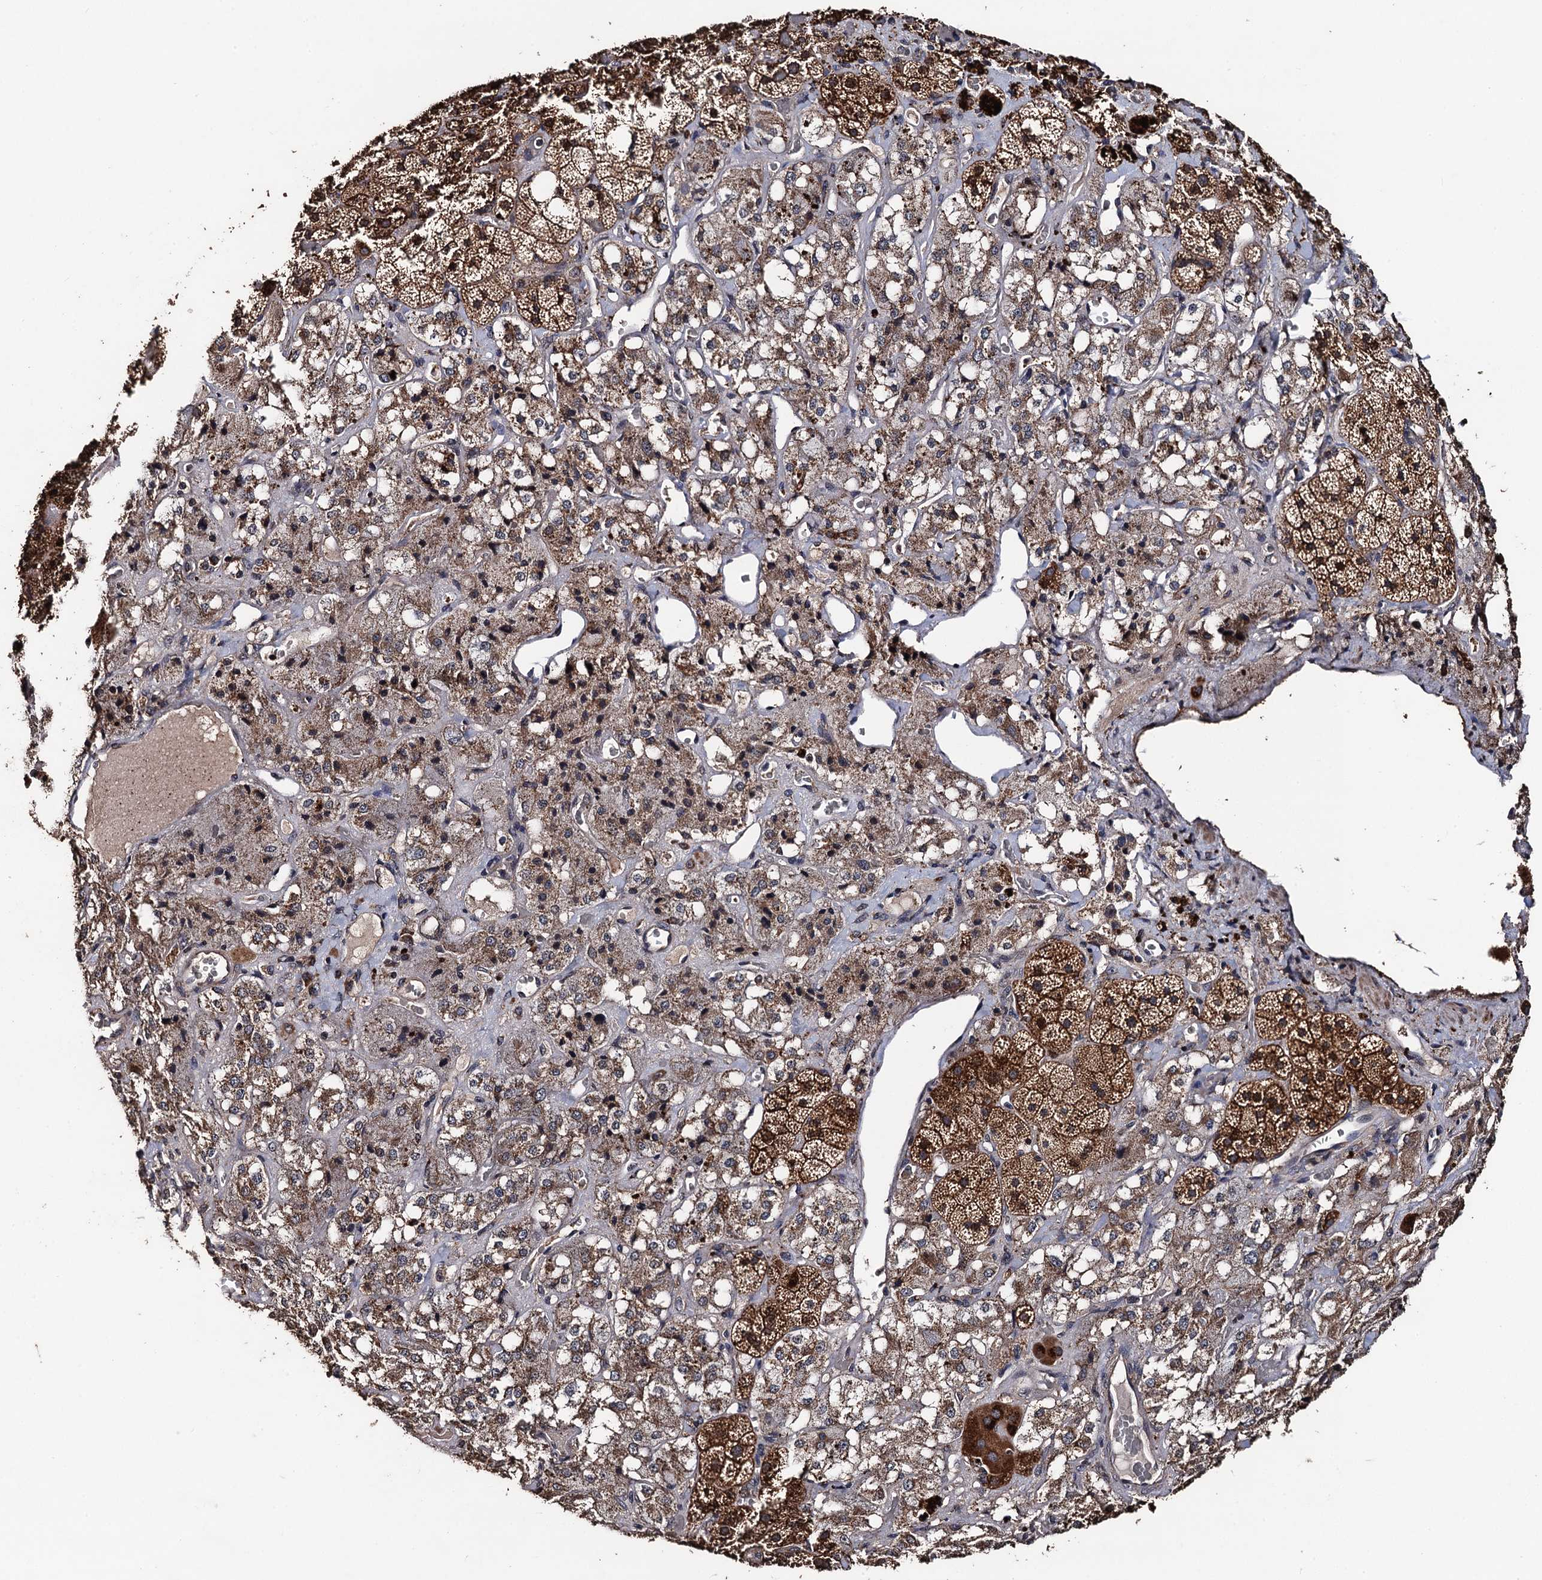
{"staining": {"intensity": "strong", "quantity": ">75%", "location": "cytoplasmic/membranous"}, "tissue": "adrenal gland", "cell_type": "Glandular cells", "image_type": "normal", "snomed": [{"axis": "morphology", "description": "Normal tissue, NOS"}, {"axis": "topography", "description": "Adrenal gland"}], "caption": "Strong cytoplasmic/membranous positivity is identified in approximately >75% of glandular cells in unremarkable adrenal gland.", "gene": "PPTC7", "patient": {"sex": "male", "age": 57}}